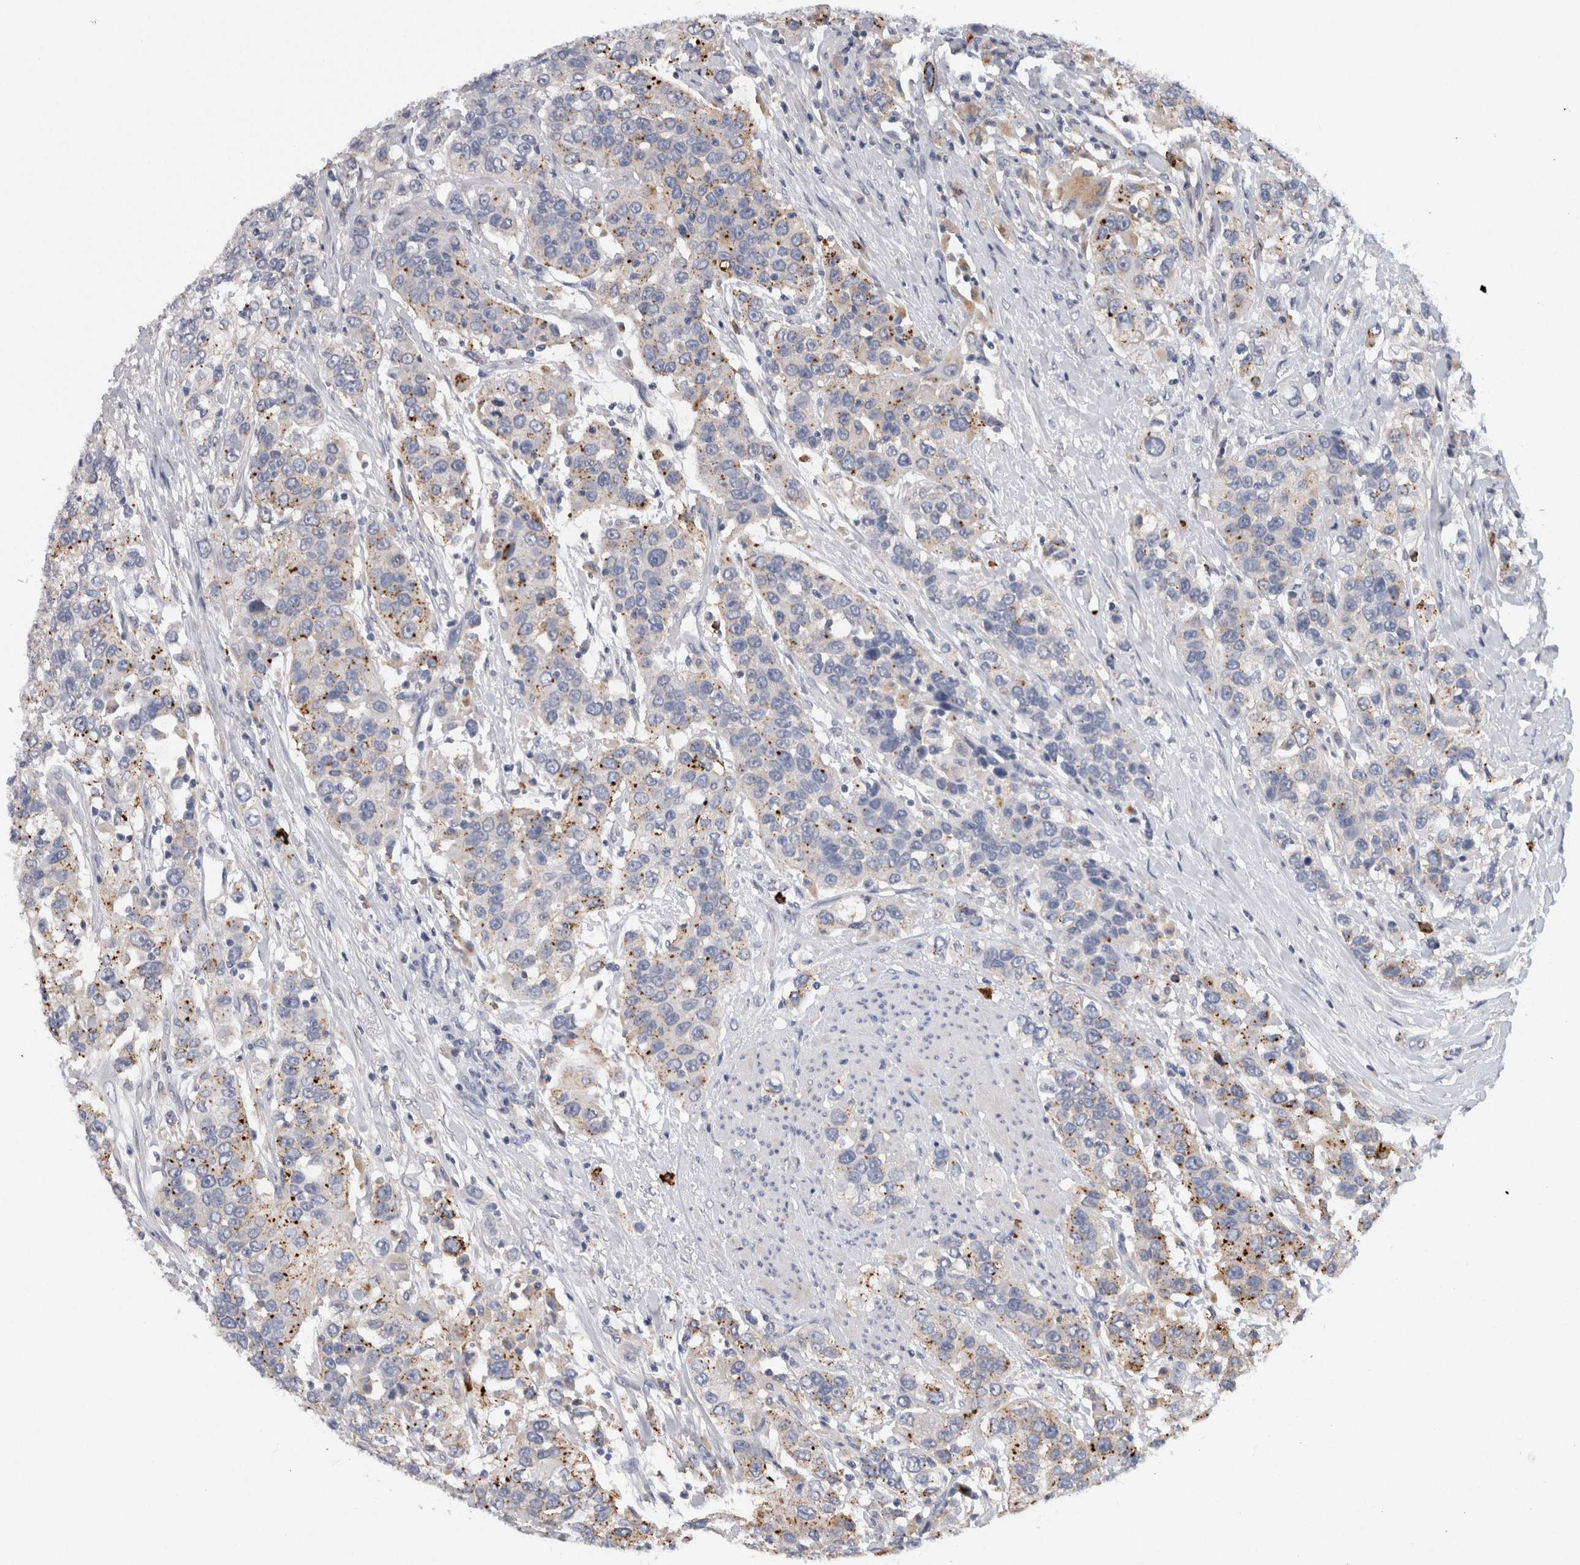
{"staining": {"intensity": "moderate", "quantity": "<25%", "location": "cytoplasmic/membranous"}, "tissue": "urothelial cancer", "cell_type": "Tumor cells", "image_type": "cancer", "snomed": [{"axis": "morphology", "description": "Urothelial carcinoma, High grade"}, {"axis": "topography", "description": "Urinary bladder"}], "caption": "The micrograph reveals a brown stain indicating the presence of a protein in the cytoplasmic/membranous of tumor cells in urothelial cancer.", "gene": "CD63", "patient": {"sex": "female", "age": 80}}